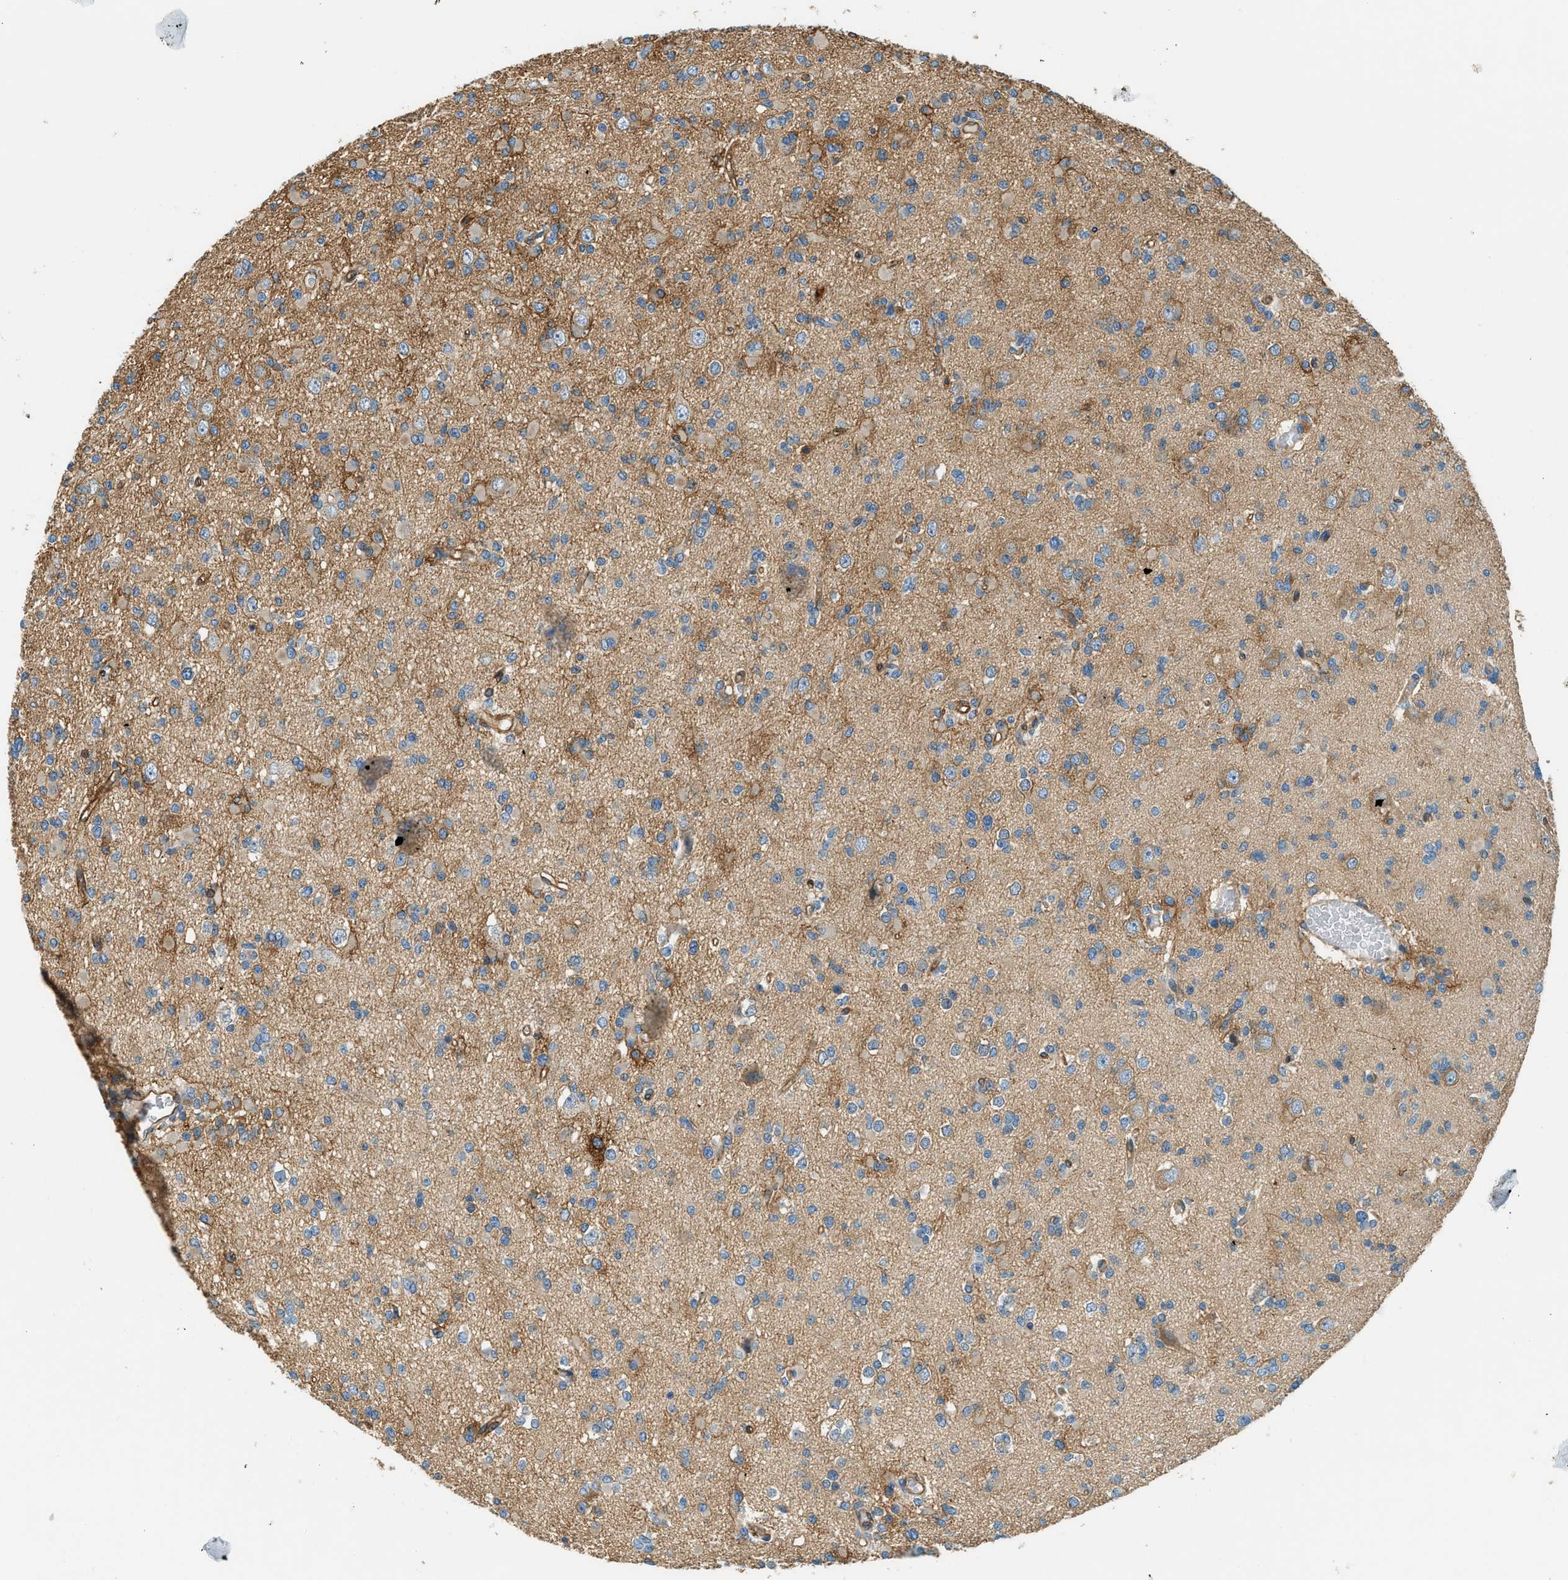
{"staining": {"intensity": "weak", "quantity": "25%-75%", "location": "cytoplasmic/membranous"}, "tissue": "glioma", "cell_type": "Tumor cells", "image_type": "cancer", "snomed": [{"axis": "morphology", "description": "Glioma, malignant, Low grade"}, {"axis": "topography", "description": "Brain"}], "caption": "This is an image of IHC staining of malignant glioma (low-grade), which shows weak staining in the cytoplasmic/membranous of tumor cells.", "gene": "ZNF367", "patient": {"sex": "female", "age": 22}}